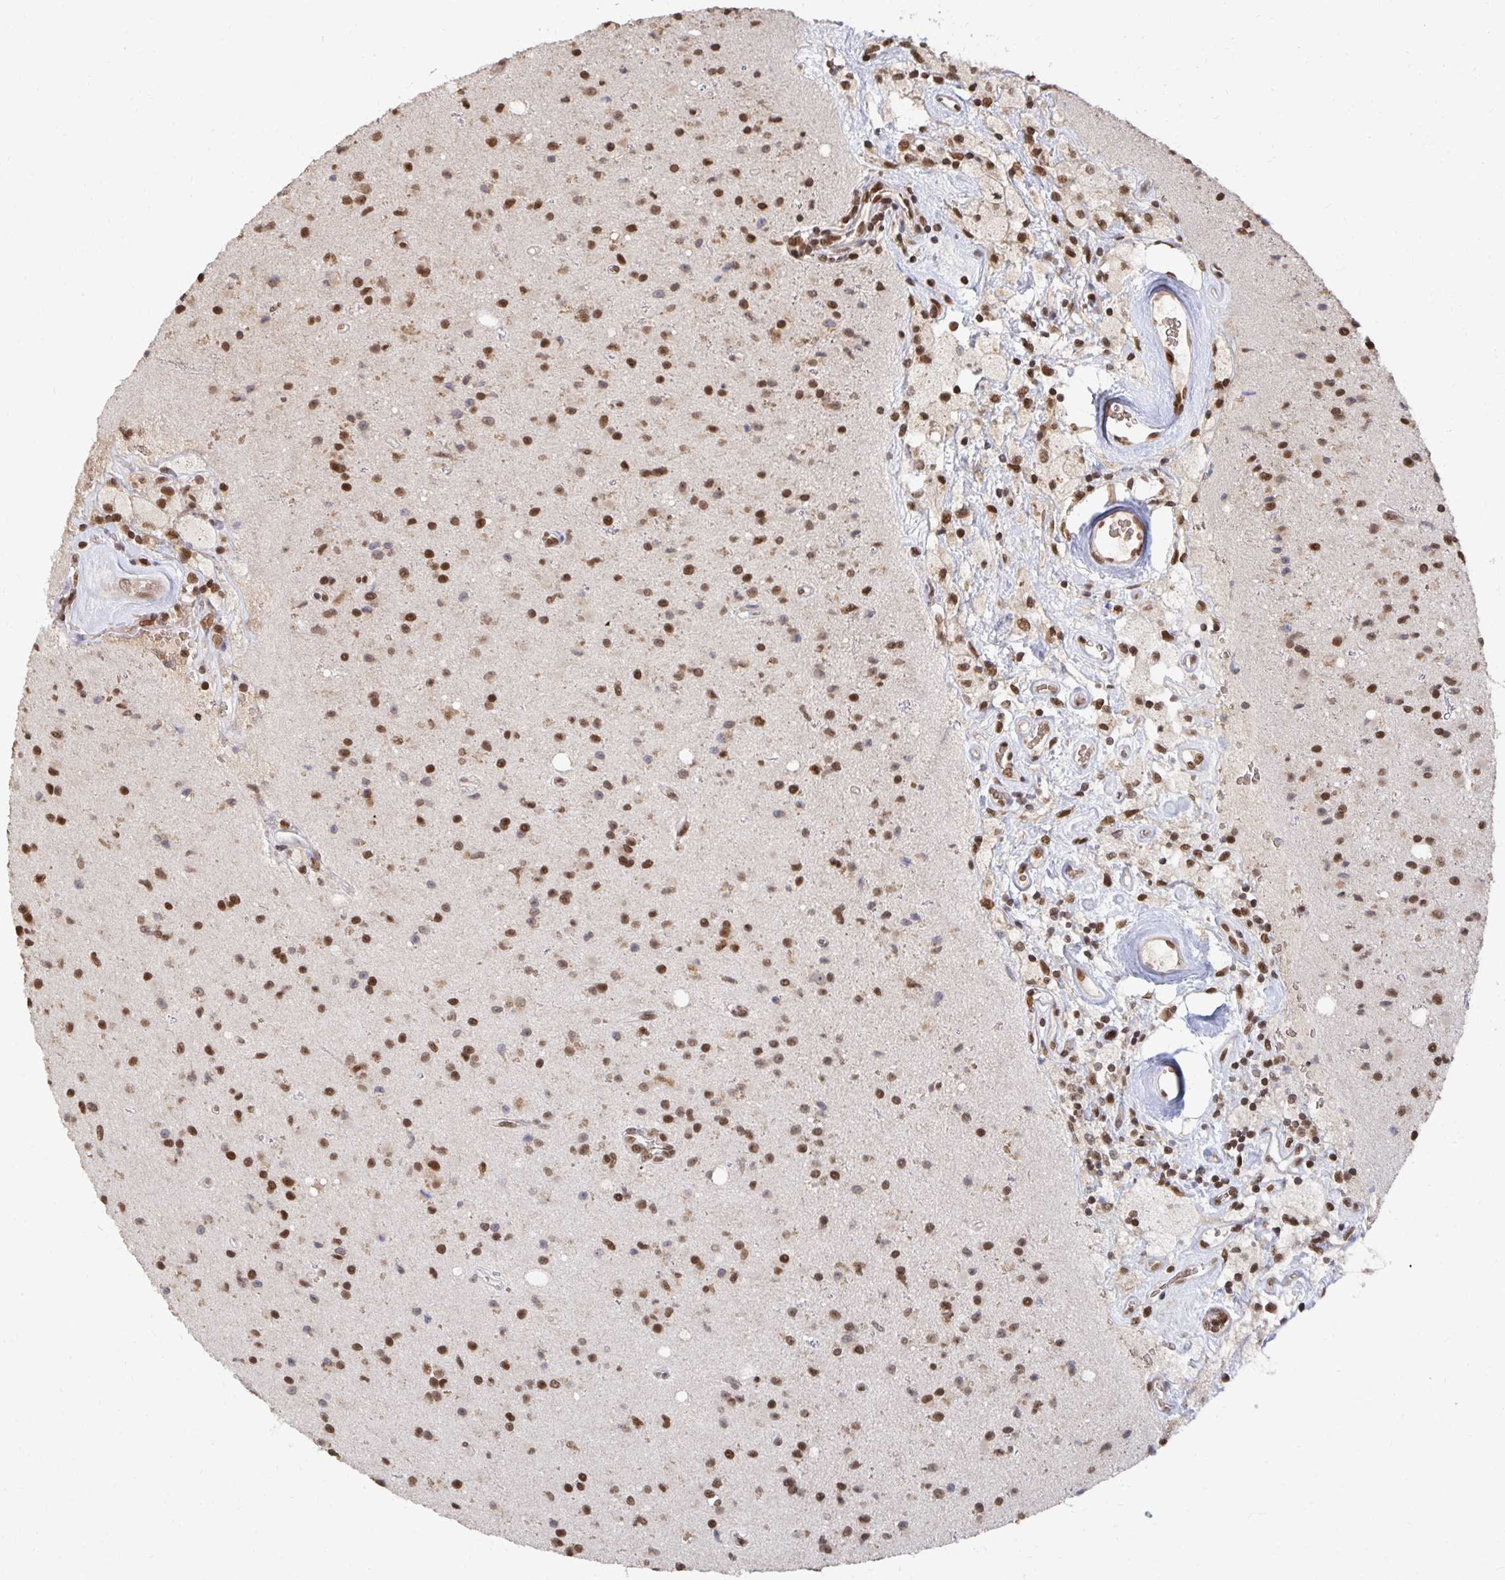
{"staining": {"intensity": "moderate", "quantity": ">75%", "location": "nuclear"}, "tissue": "glioma", "cell_type": "Tumor cells", "image_type": "cancer", "snomed": [{"axis": "morphology", "description": "Glioma, malignant, High grade"}, {"axis": "topography", "description": "Brain"}], "caption": "Immunohistochemical staining of human malignant high-grade glioma demonstrates moderate nuclear protein staining in approximately >75% of tumor cells. (Brightfield microscopy of DAB IHC at high magnification).", "gene": "GTF3C6", "patient": {"sex": "male", "age": 36}}